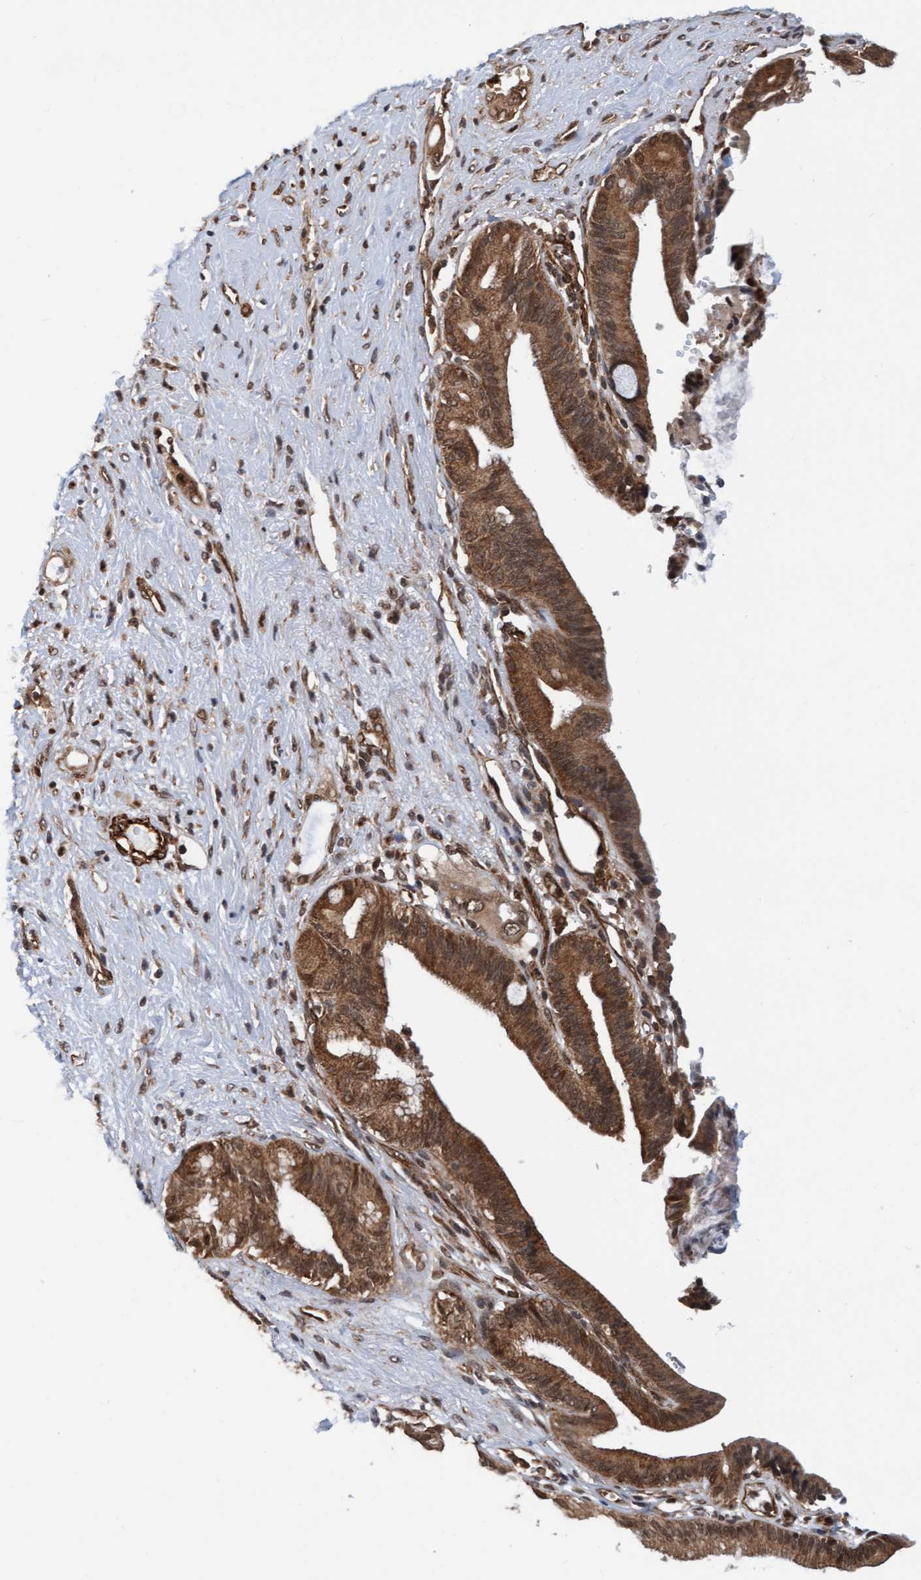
{"staining": {"intensity": "moderate", "quantity": ">75%", "location": "cytoplasmic/membranous,nuclear"}, "tissue": "pancreatic cancer", "cell_type": "Tumor cells", "image_type": "cancer", "snomed": [{"axis": "morphology", "description": "Adenocarcinoma, NOS"}, {"axis": "topography", "description": "Pancreas"}], "caption": "A micrograph showing moderate cytoplasmic/membranous and nuclear positivity in about >75% of tumor cells in adenocarcinoma (pancreatic), as visualized by brown immunohistochemical staining.", "gene": "STXBP4", "patient": {"sex": "male", "age": 59}}